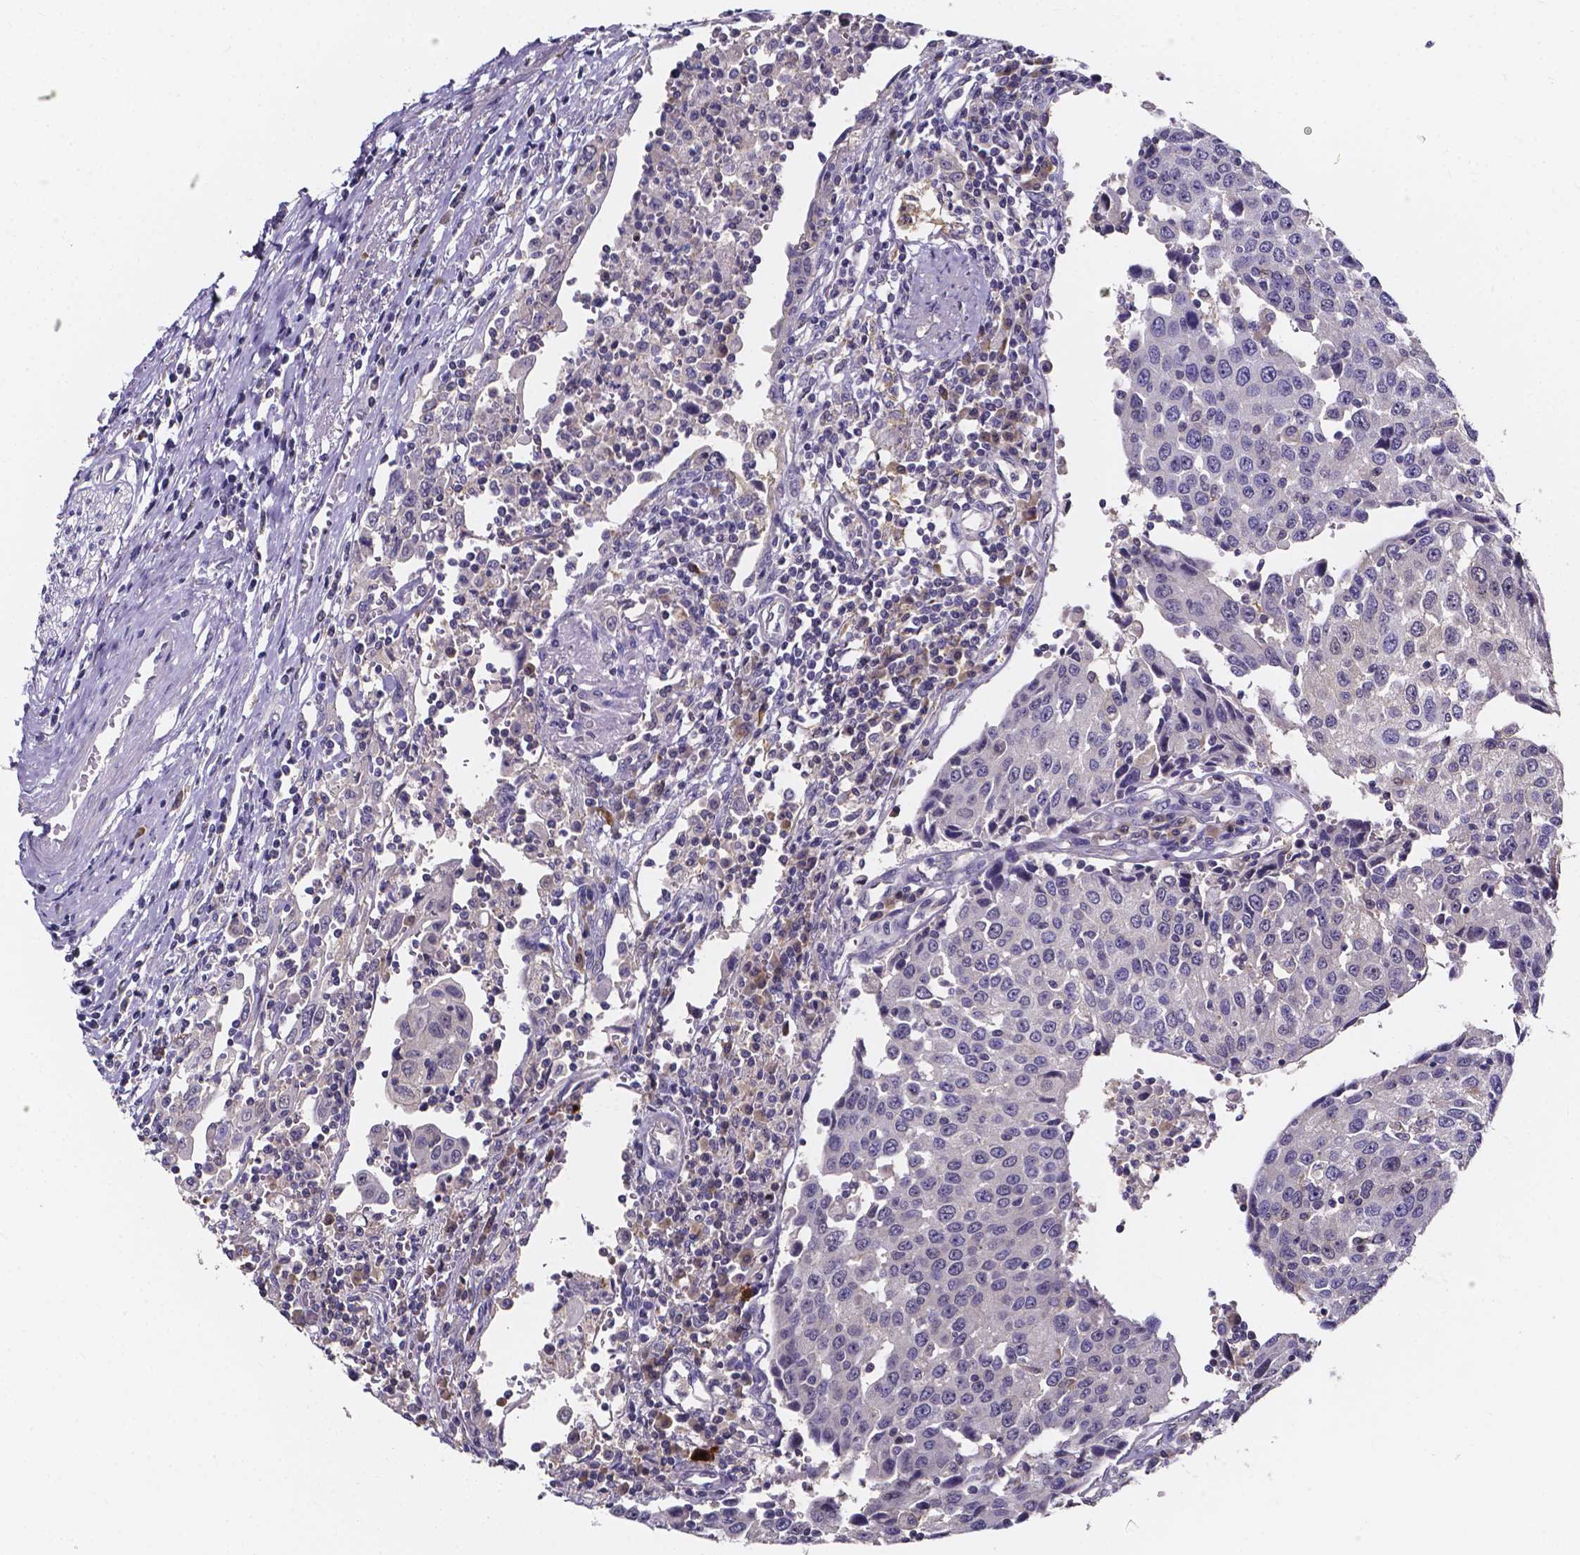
{"staining": {"intensity": "negative", "quantity": "none", "location": "none"}, "tissue": "urothelial cancer", "cell_type": "Tumor cells", "image_type": "cancer", "snomed": [{"axis": "morphology", "description": "Urothelial carcinoma, High grade"}, {"axis": "topography", "description": "Urinary bladder"}], "caption": "Protein analysis of urothelial cancer exhibits no significant staining in tumor cells.", "gene": "SPOCD1", "patient": {"sex": "female", "age": 85}}